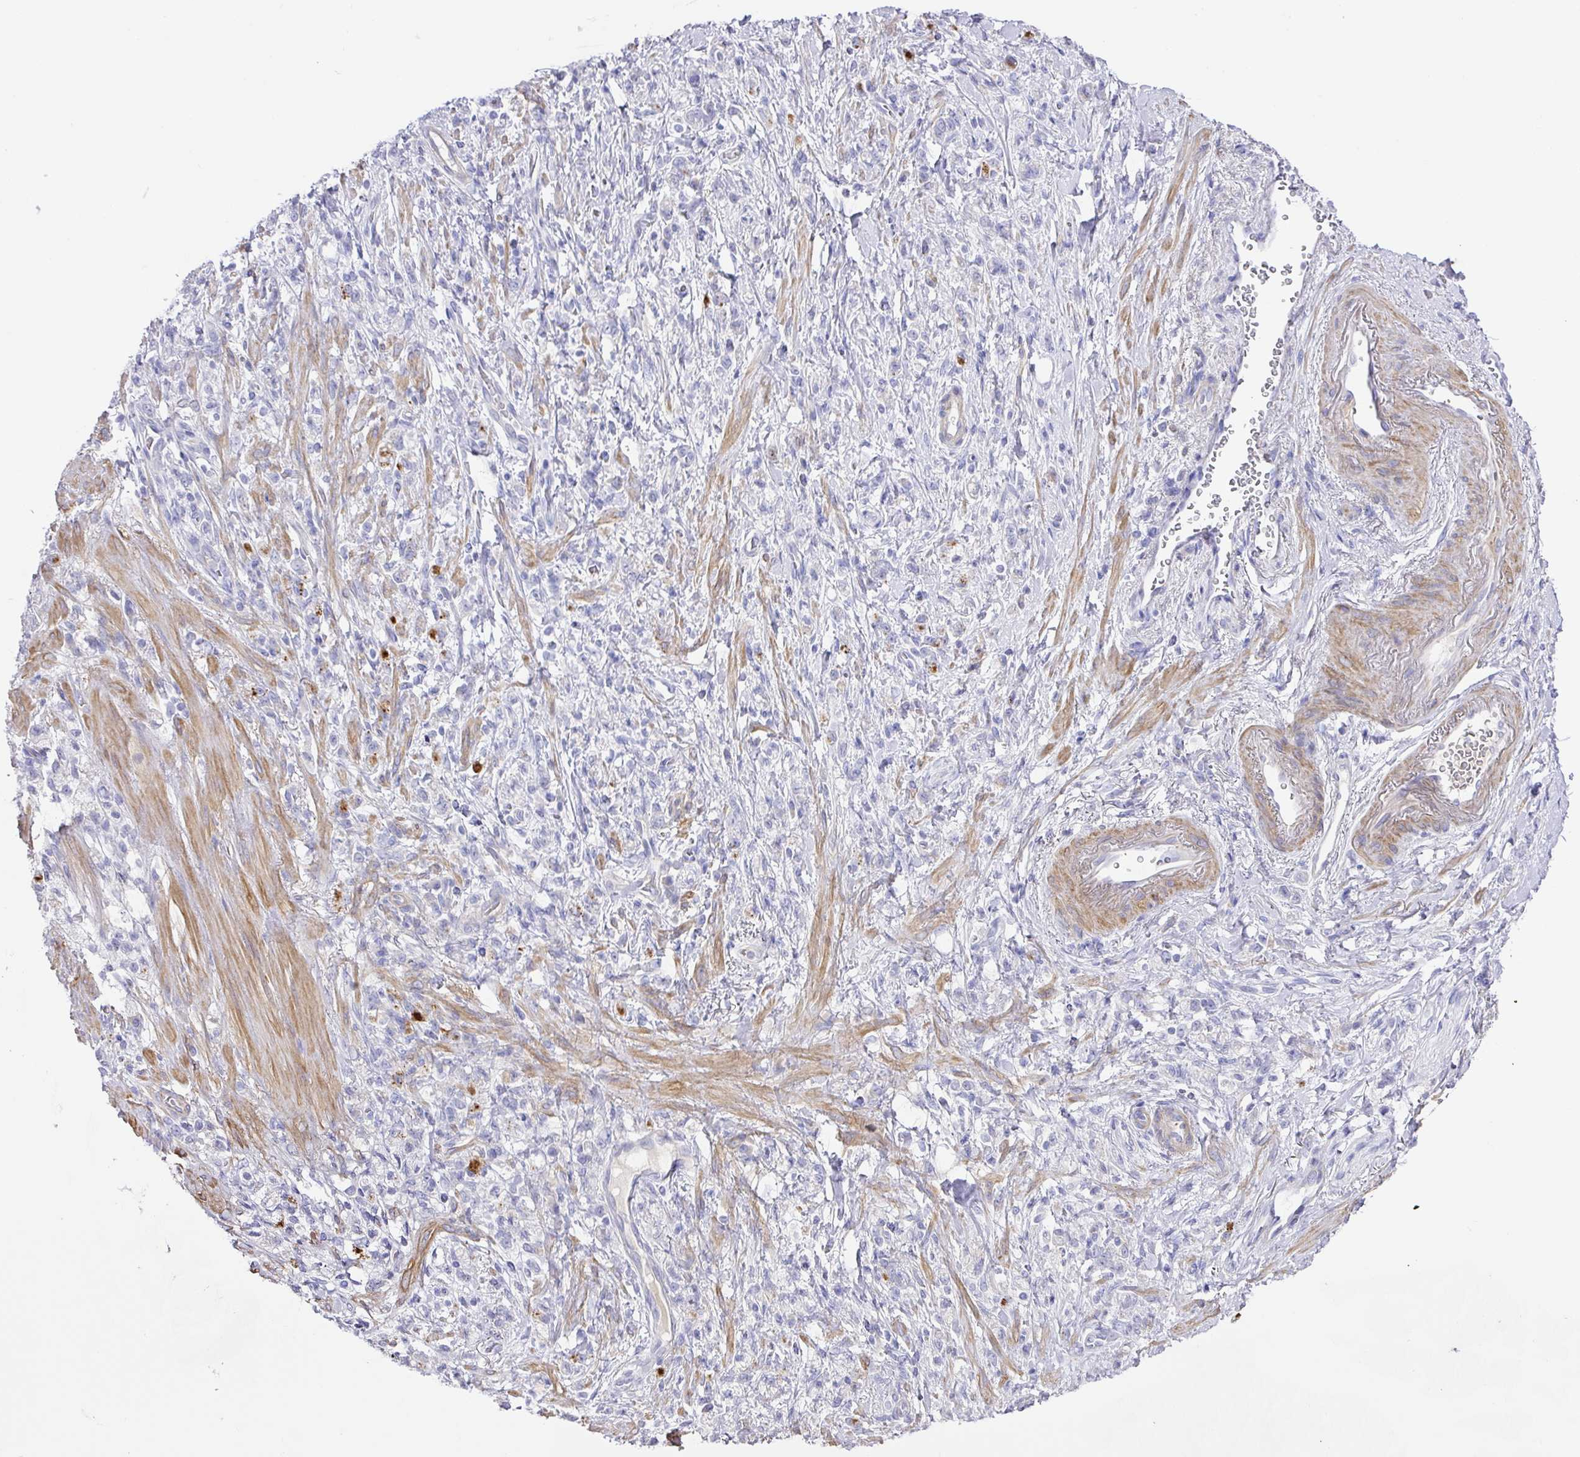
{"staining": {"intensity": "negative", "quantity": "none", "location": "none"}, "tissue": "stomach cancer", "cell_type": "Tumor cells", "image_type": "cancer", "snomed": [{"axis": "morphology", "description": "Adenocarcinoma, NOS"}, {"axis": "topography", "description": "Stomach"}], "caption": "There is no significant staining in tumor cells of stomach cancer (adenocarcinoma).", "gene": "TARM1", "patient": {"sex": "male", "age": 77}}